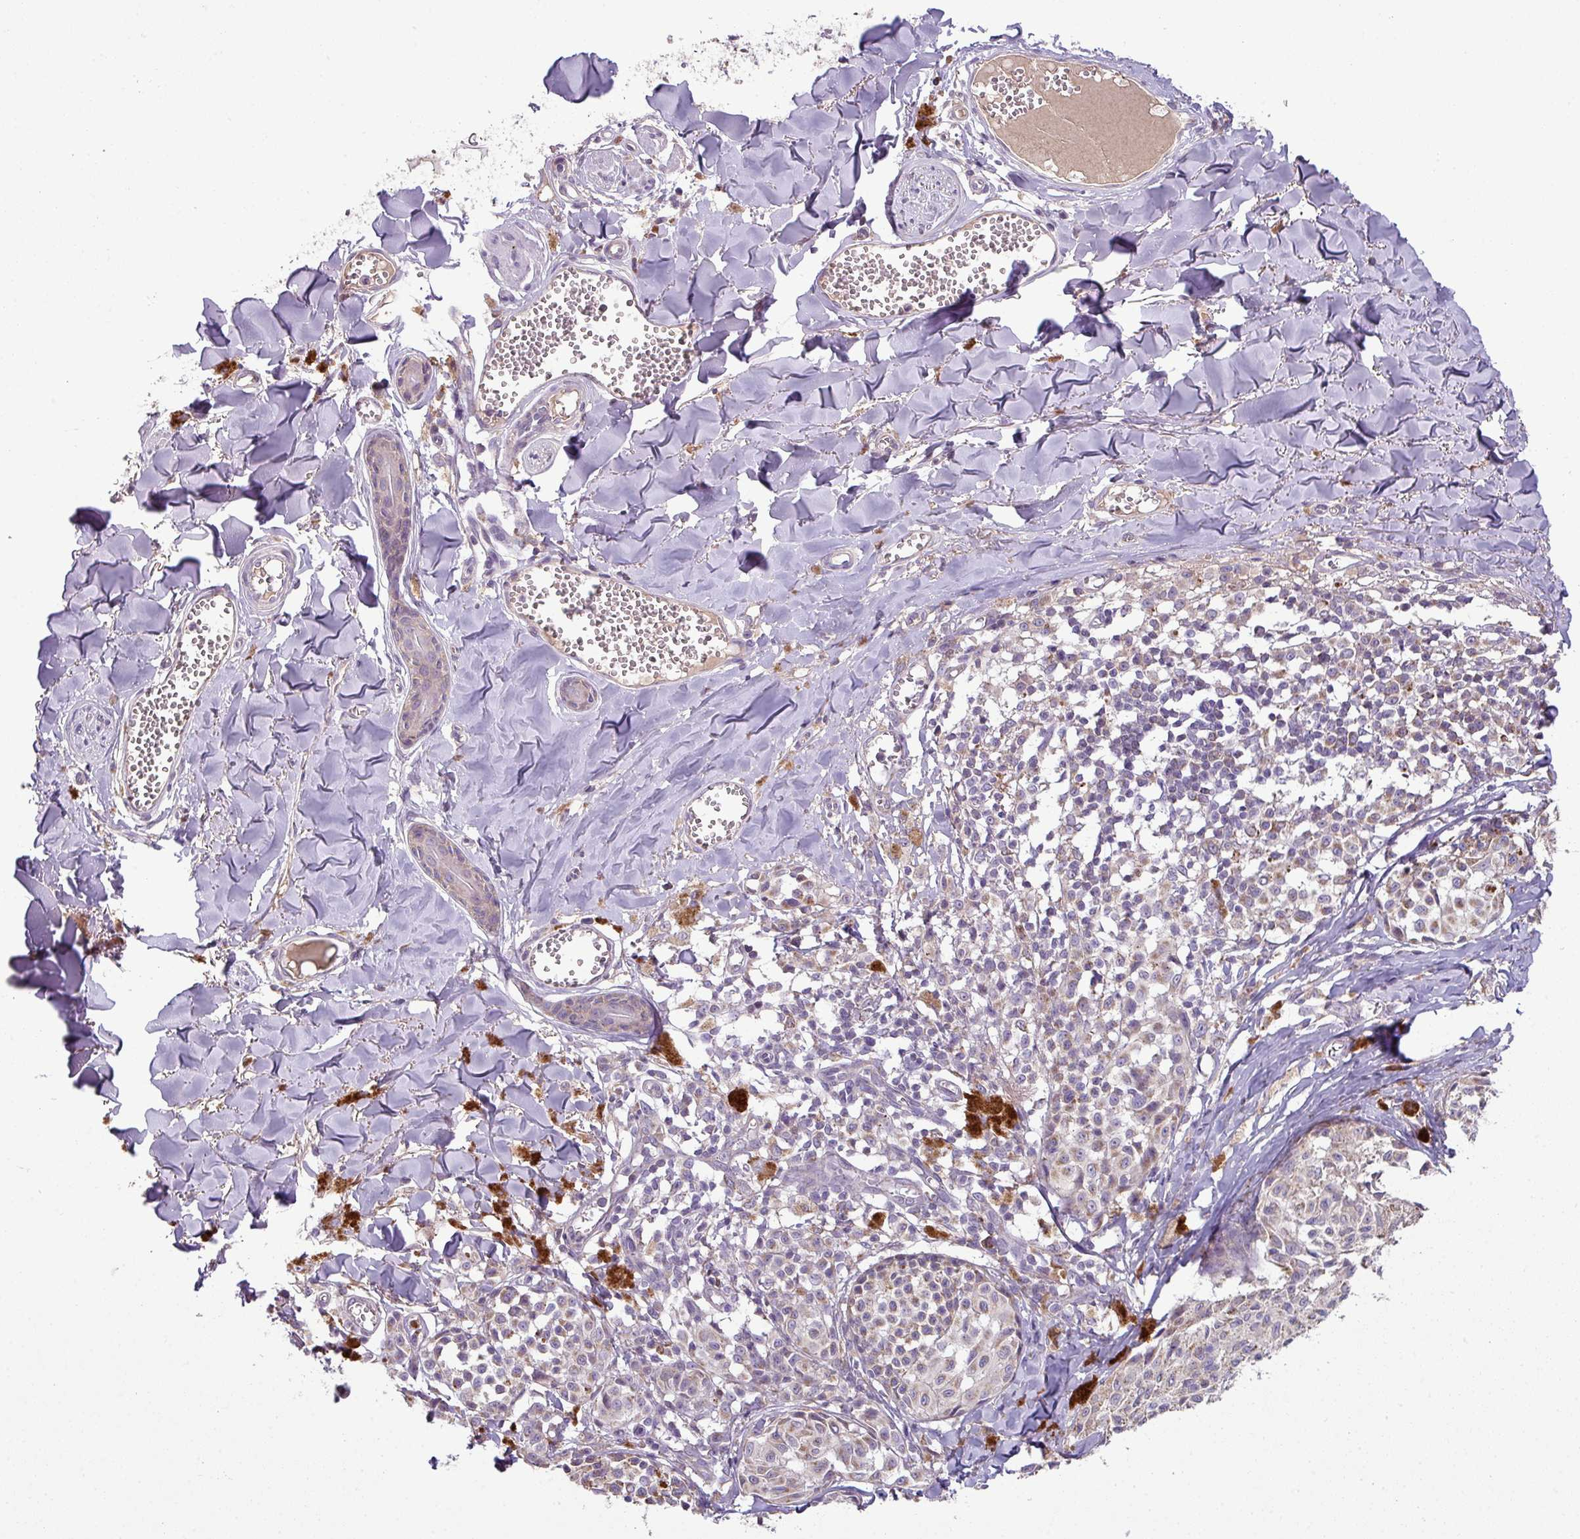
{"staining": {"intensity": "weak", "quantity": "25%-75%", "location": "cytoplasmic/membranous"}, "tissue": "melanoma", "cell_type": "Tumor cells", "image_type": "cancer", "snomed": [{"axis": "morphology", "description": "Malignant melanoma, NOS"}, {"axis": "topography", "description": "Skin"}], "caption": "This image displays immunohistochemistry staining of human melanoma, with low weak cytoplasmic/membranous staining in about 25%-75% of tumor cells.", "gene": "LRRC9", "patient": {"sex": "female", "age": 43}}